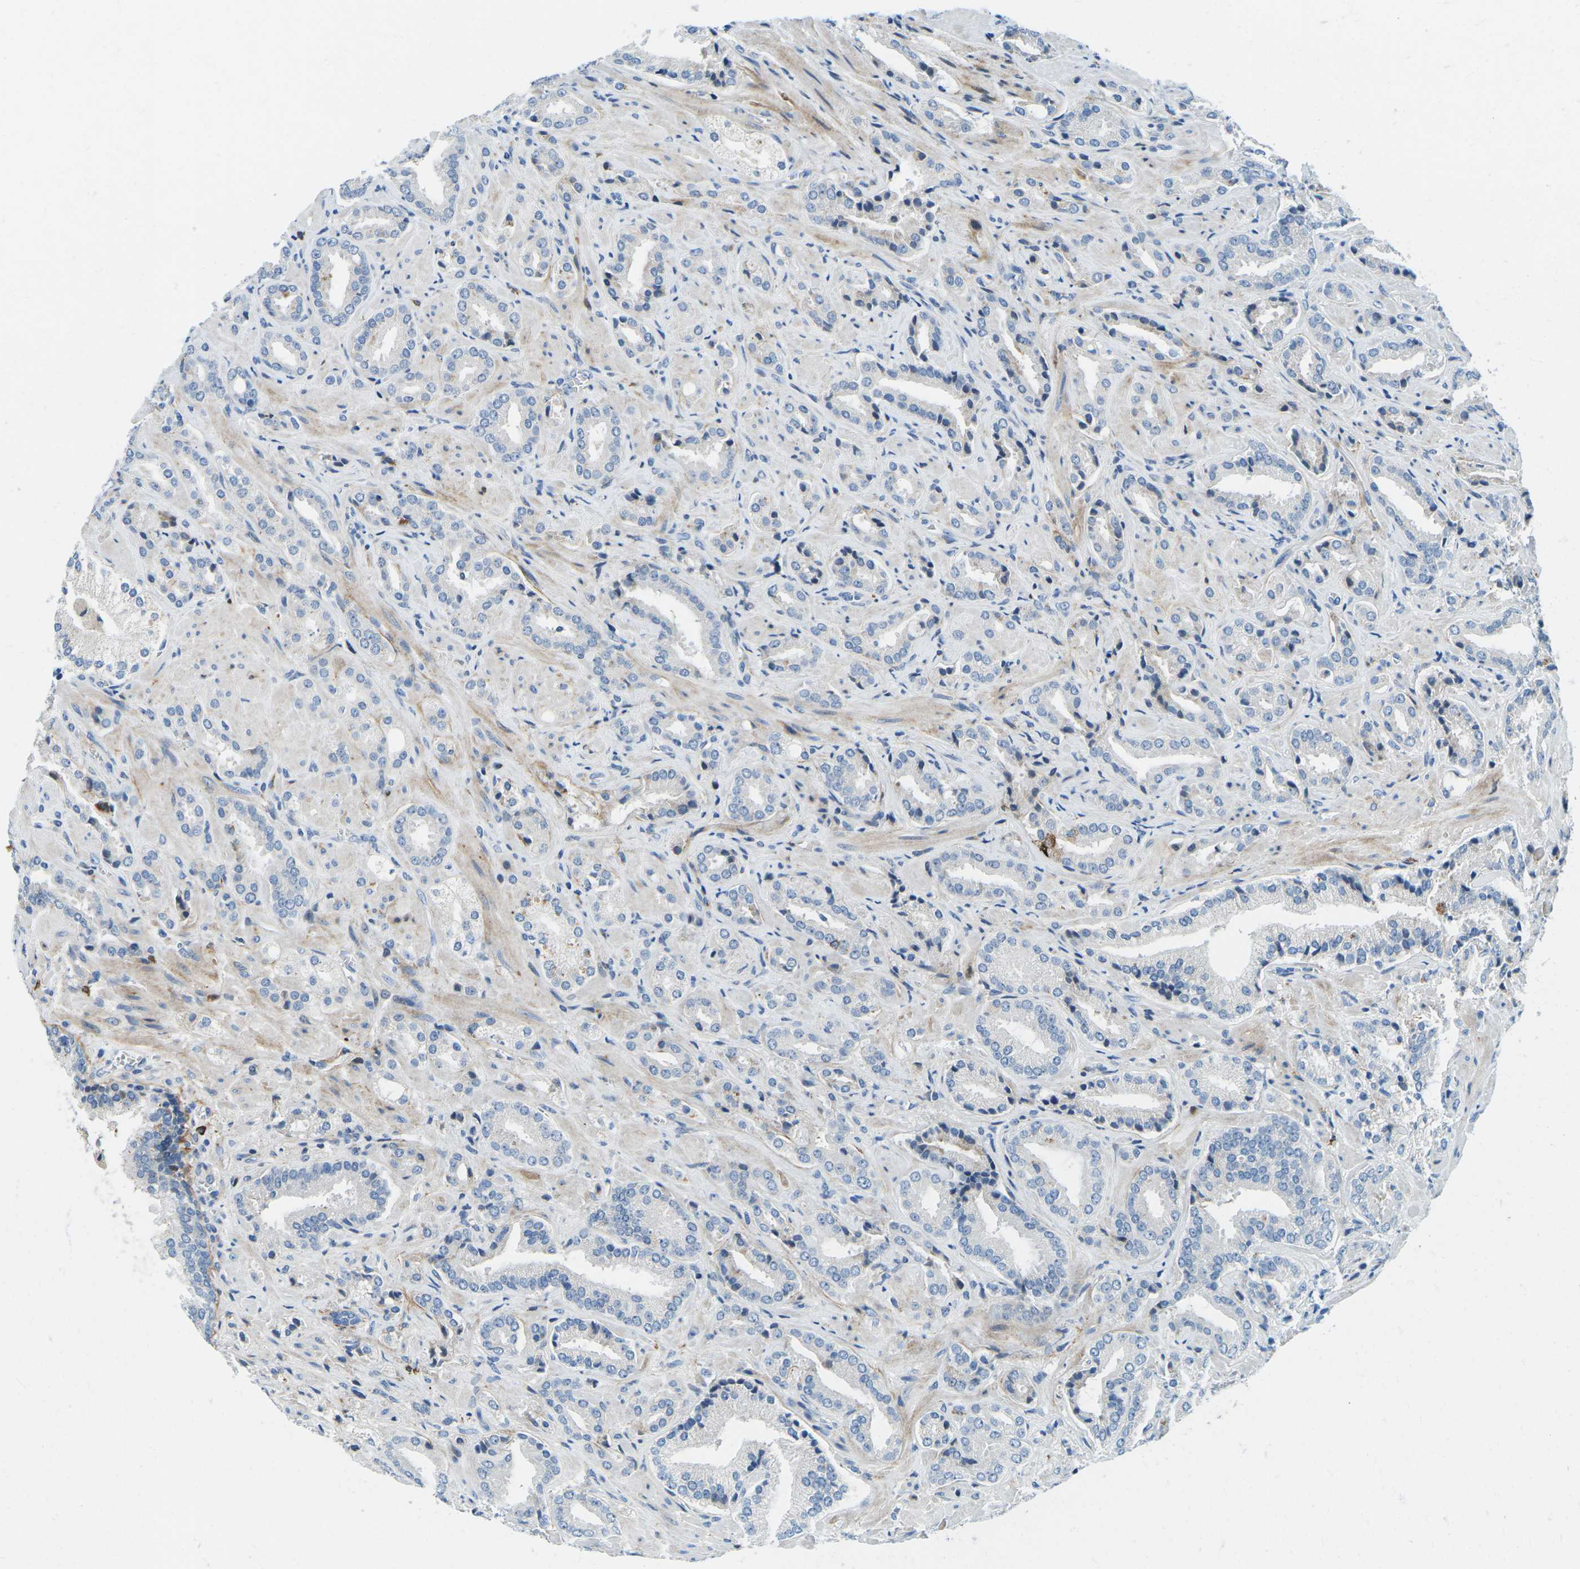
{"staining": {"intensity": "negative", "quantity": "none", "location": "none"}, "tissue": "prostate cancer", "cell_type": "Tumor cells", "image_type": "cancer", "snomed": [{"axis": "morphology", "description": "Adenocarcinoma, High grade"}, {"axis": "topography", "description": "Prostate"}], "caption": "Immunohistochemistry micrograph of neoplastic tissue: human adenocarcinoma (high-grade) (prostate) stained with DAB exhibits no significant protein expression in tumor cells.", "gene": "CFB", "patient": {"sex": "male", "age": 64}}